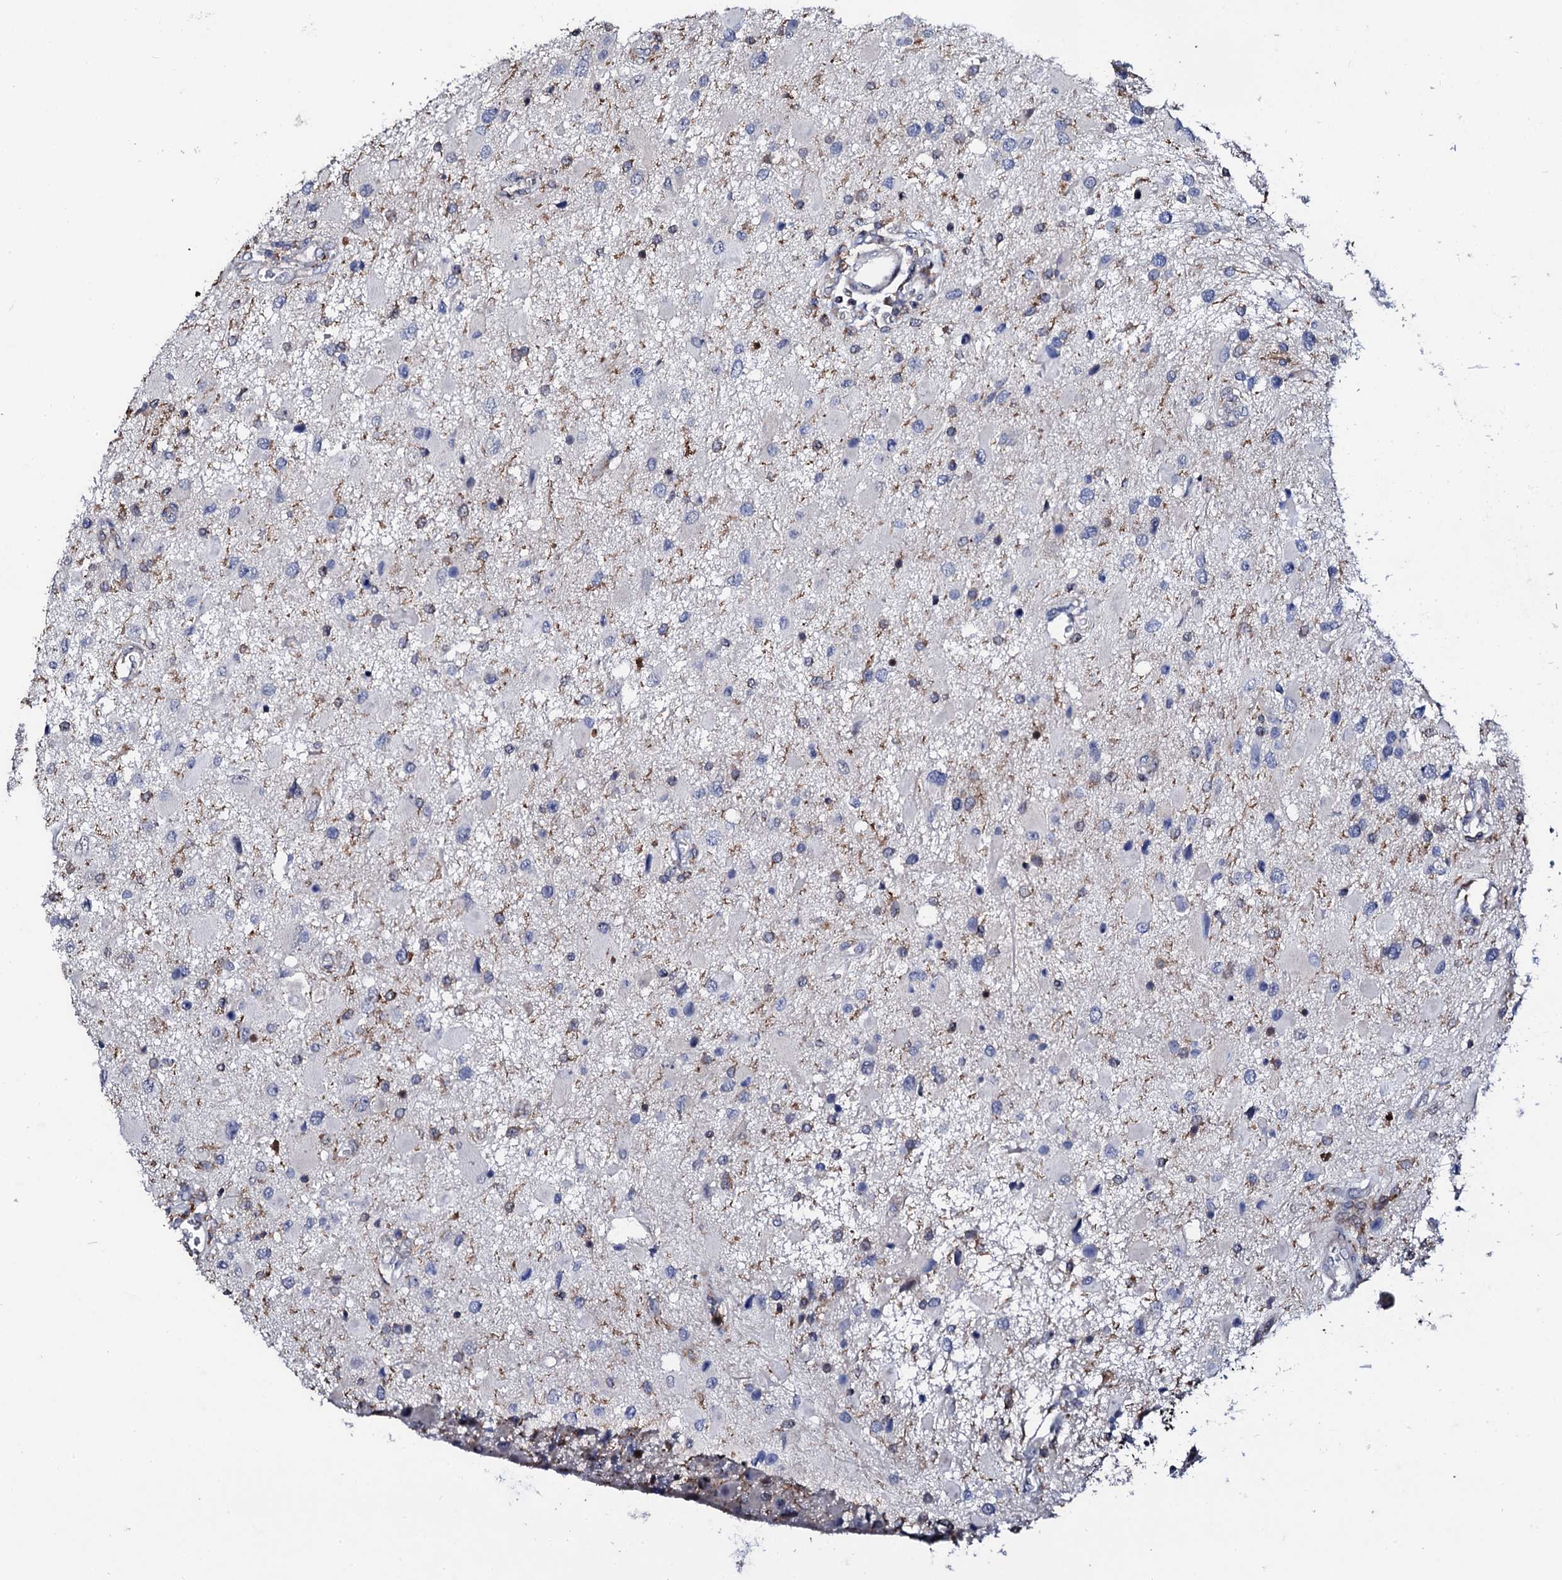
{"staining": {"intensity": "negative", "quantity": "none", "location": "none"}, "tissue": "glioma", "cell_type": "Tumor cells", "image_type": "cancer", "snomed": [{"axis": "morphology", "description": "Glioma, malignant, High grade"}, {"axis": "topography", "description": "Brain"}], "caption": "Tumor cells show no significant expression in glioma.", "gene": "TCIRG1", "patient": {"sex": "male", "age": 53}}